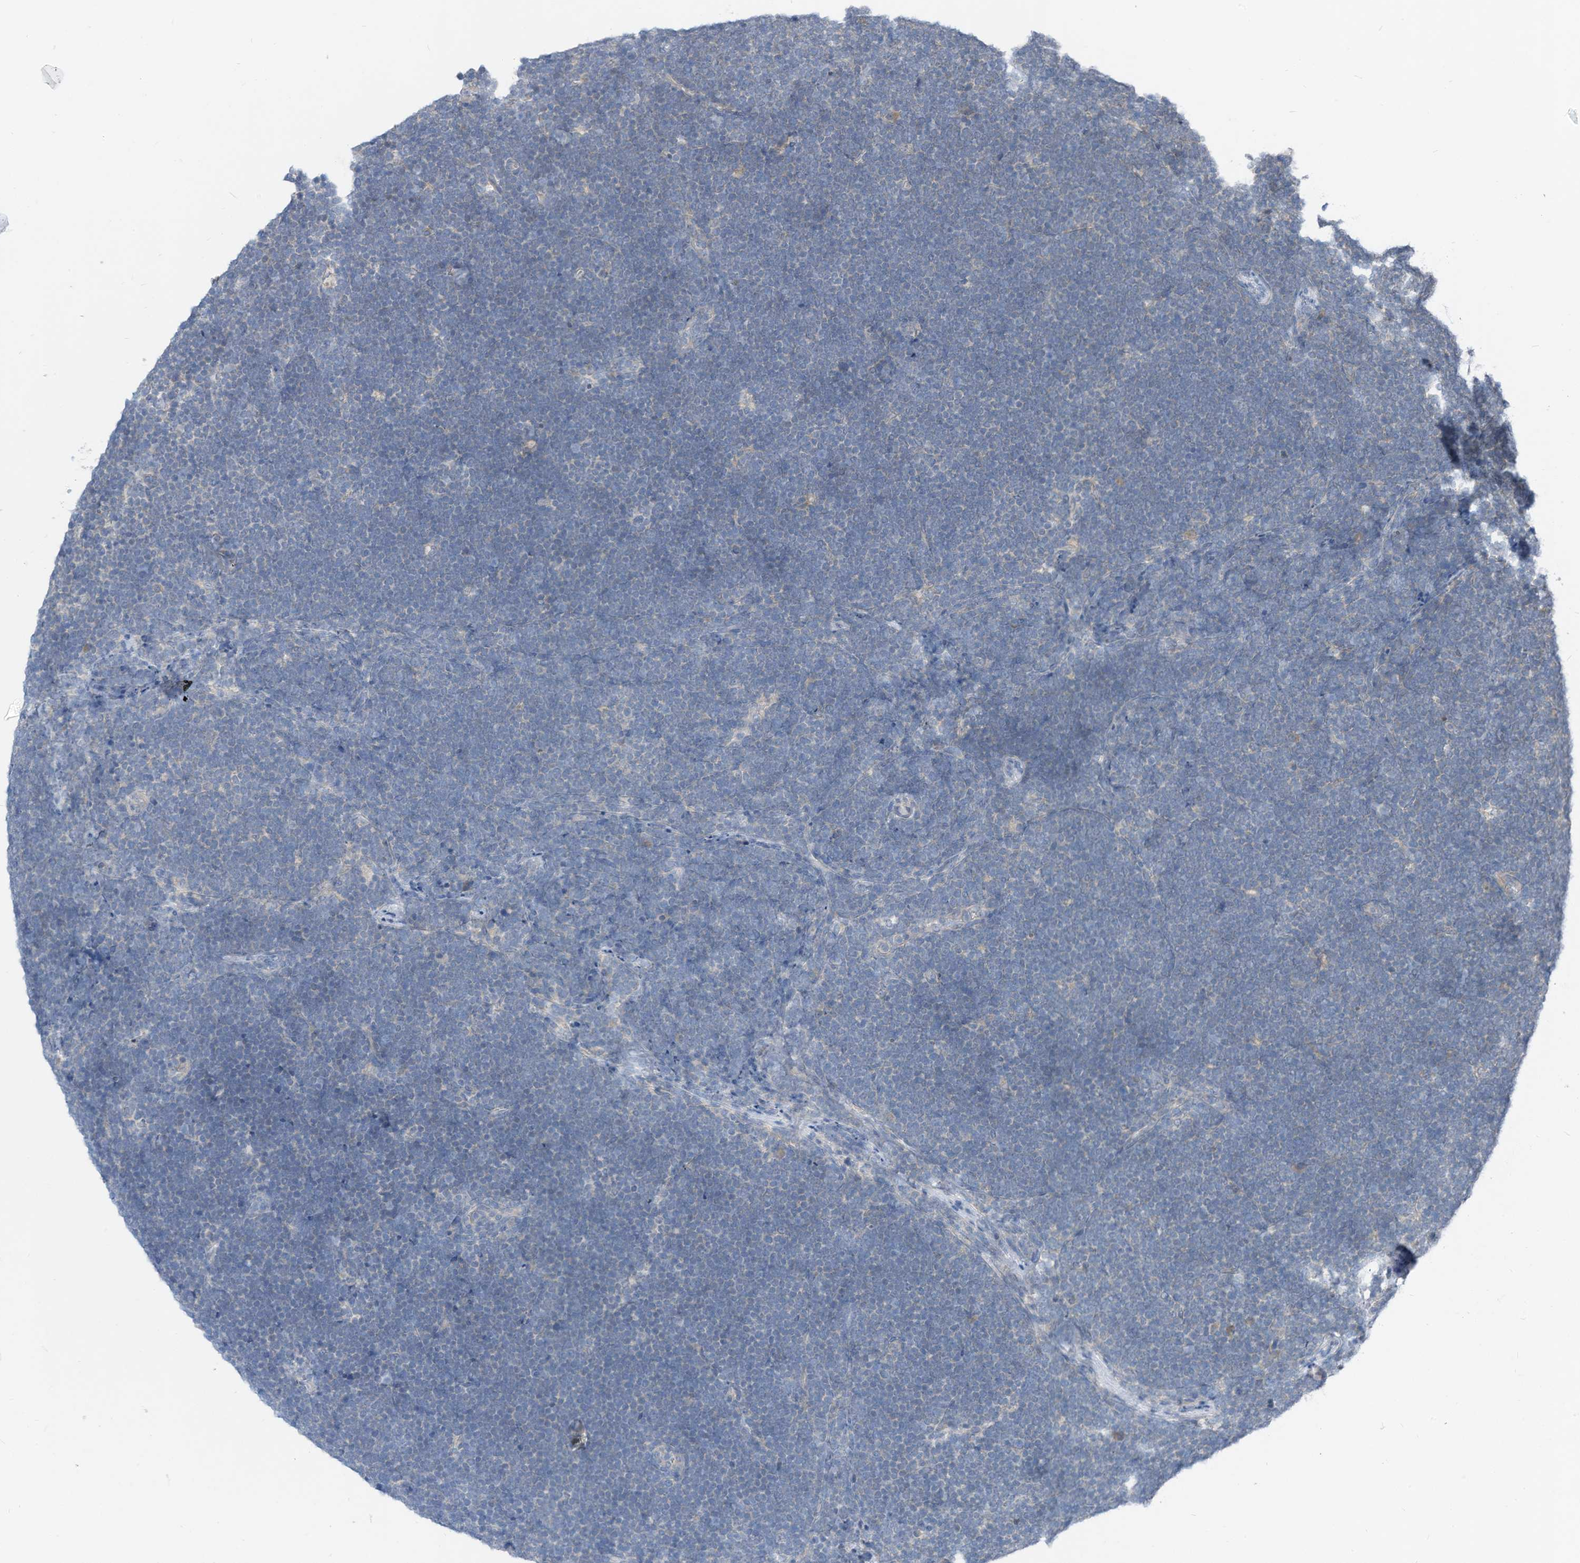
{"staining": {"intensity": "negative", "quantity": "none", "location": "none"}, "tissue": "lymphoma", "cell_type": "Tumor cells", "image_type": "cancer", "snomed": [{"axis": "morphology", "description": "Malignant lymphoma, non-Hodgkin's type, High grade"}, {"axis": "topography", "description": "Lymph node"}], "caption": "DAB (3,3'-diaminobenzidine) immunohistochemical staining of human malignant lymphoma, non-Hodgkin's type (high-grade) demonstrates no significant expression in tumor cells.", "gene": "LDAH", "patient": {"sex": "male", "age": 13}}